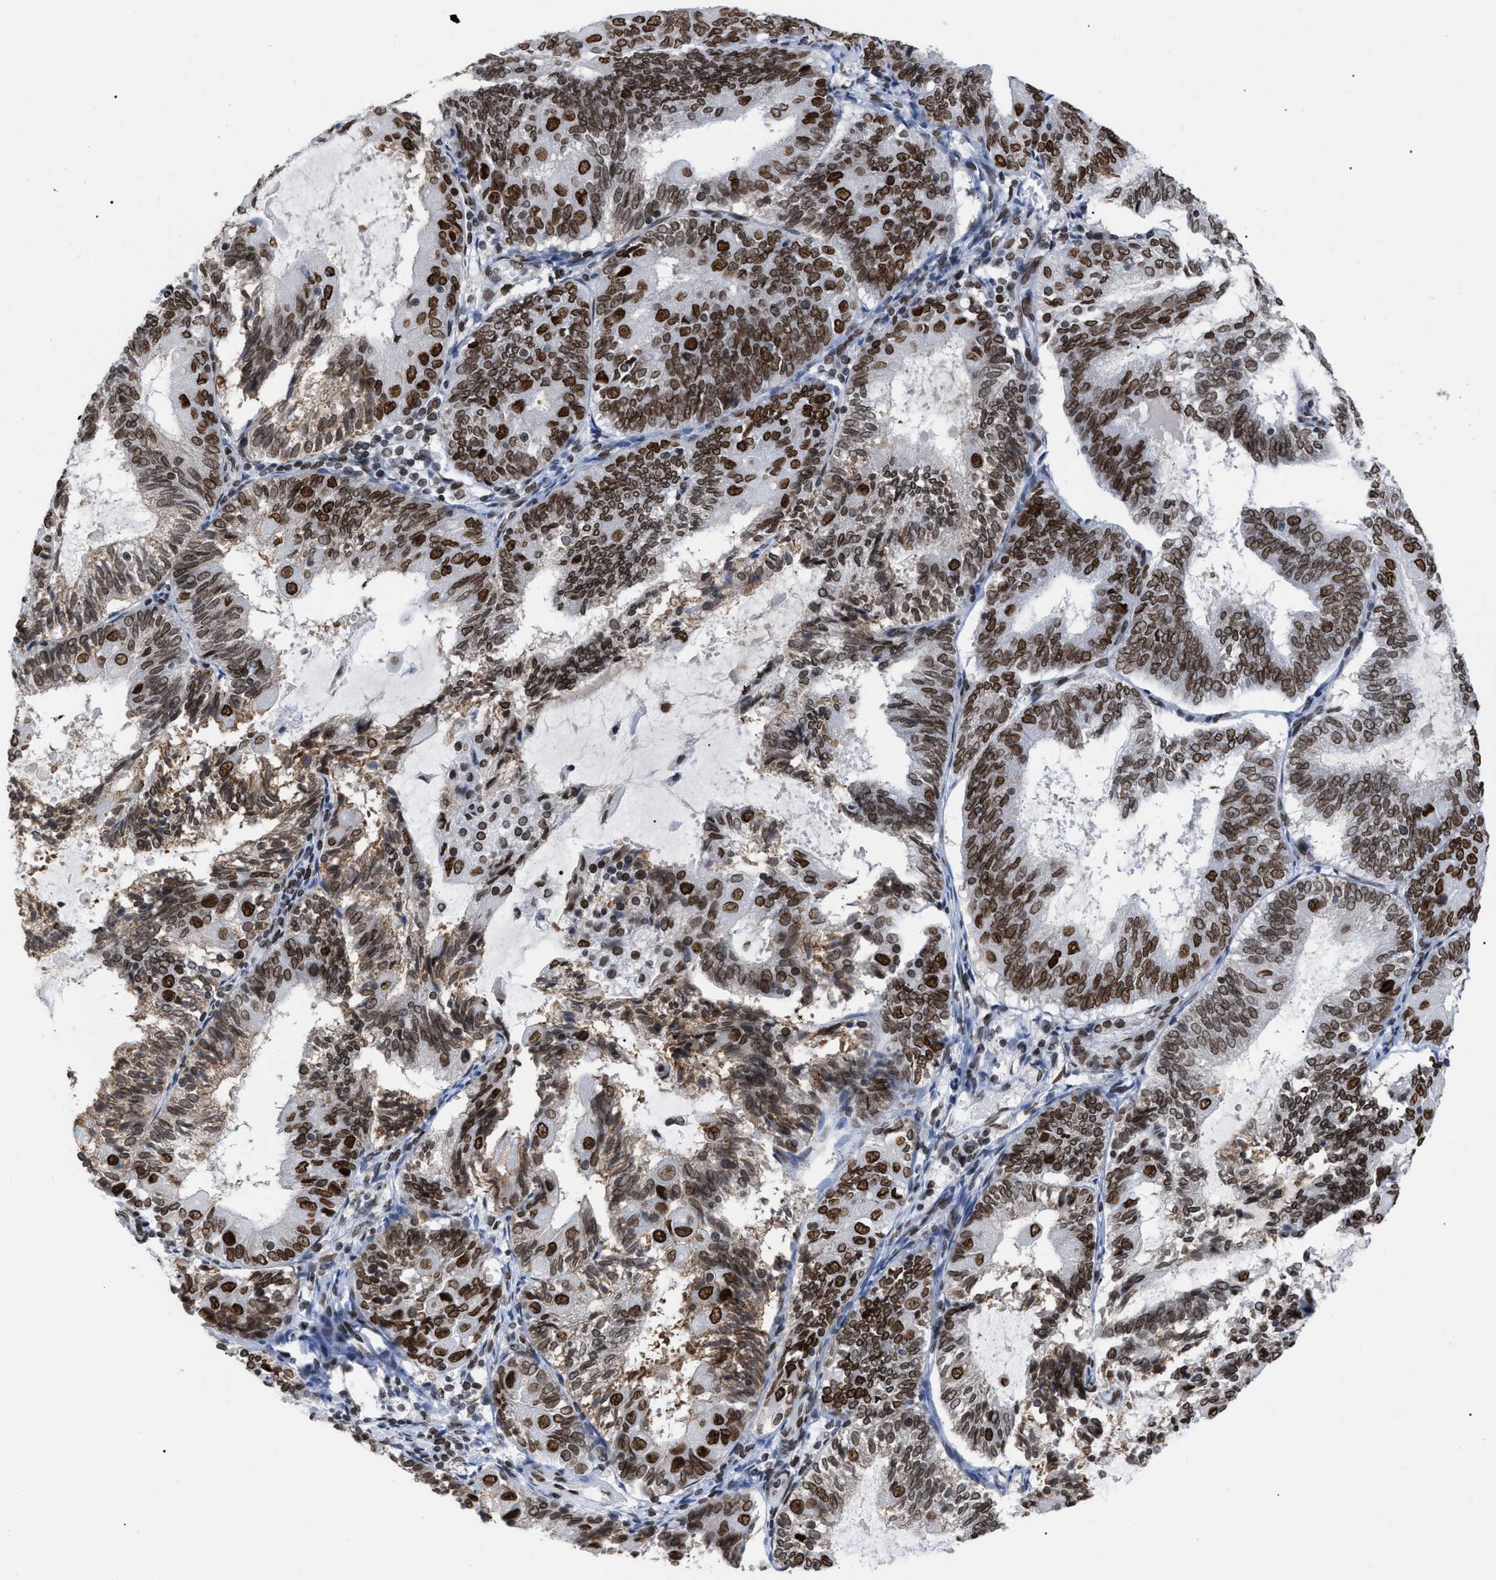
{"staining": {"intensity": "strong", "quantity": ">75%", "location": "nuclear"}, "tissue": "endometrial cancer", "cell_type": "Tumor cells", "image_type": "cancer", "snomed": [{"axis": "morphology", "description": "Adenocarcinoma, NOS"}, {"axis": "topography", "description": "Endometrium"}], "caption": "About >75% of tumor cells in endometrial cancer show strong nuclear protein expression as visualized by brown immunohistochemical staining.", "gene": "TPR", "patient": {"sex": "female", "age": 81}}